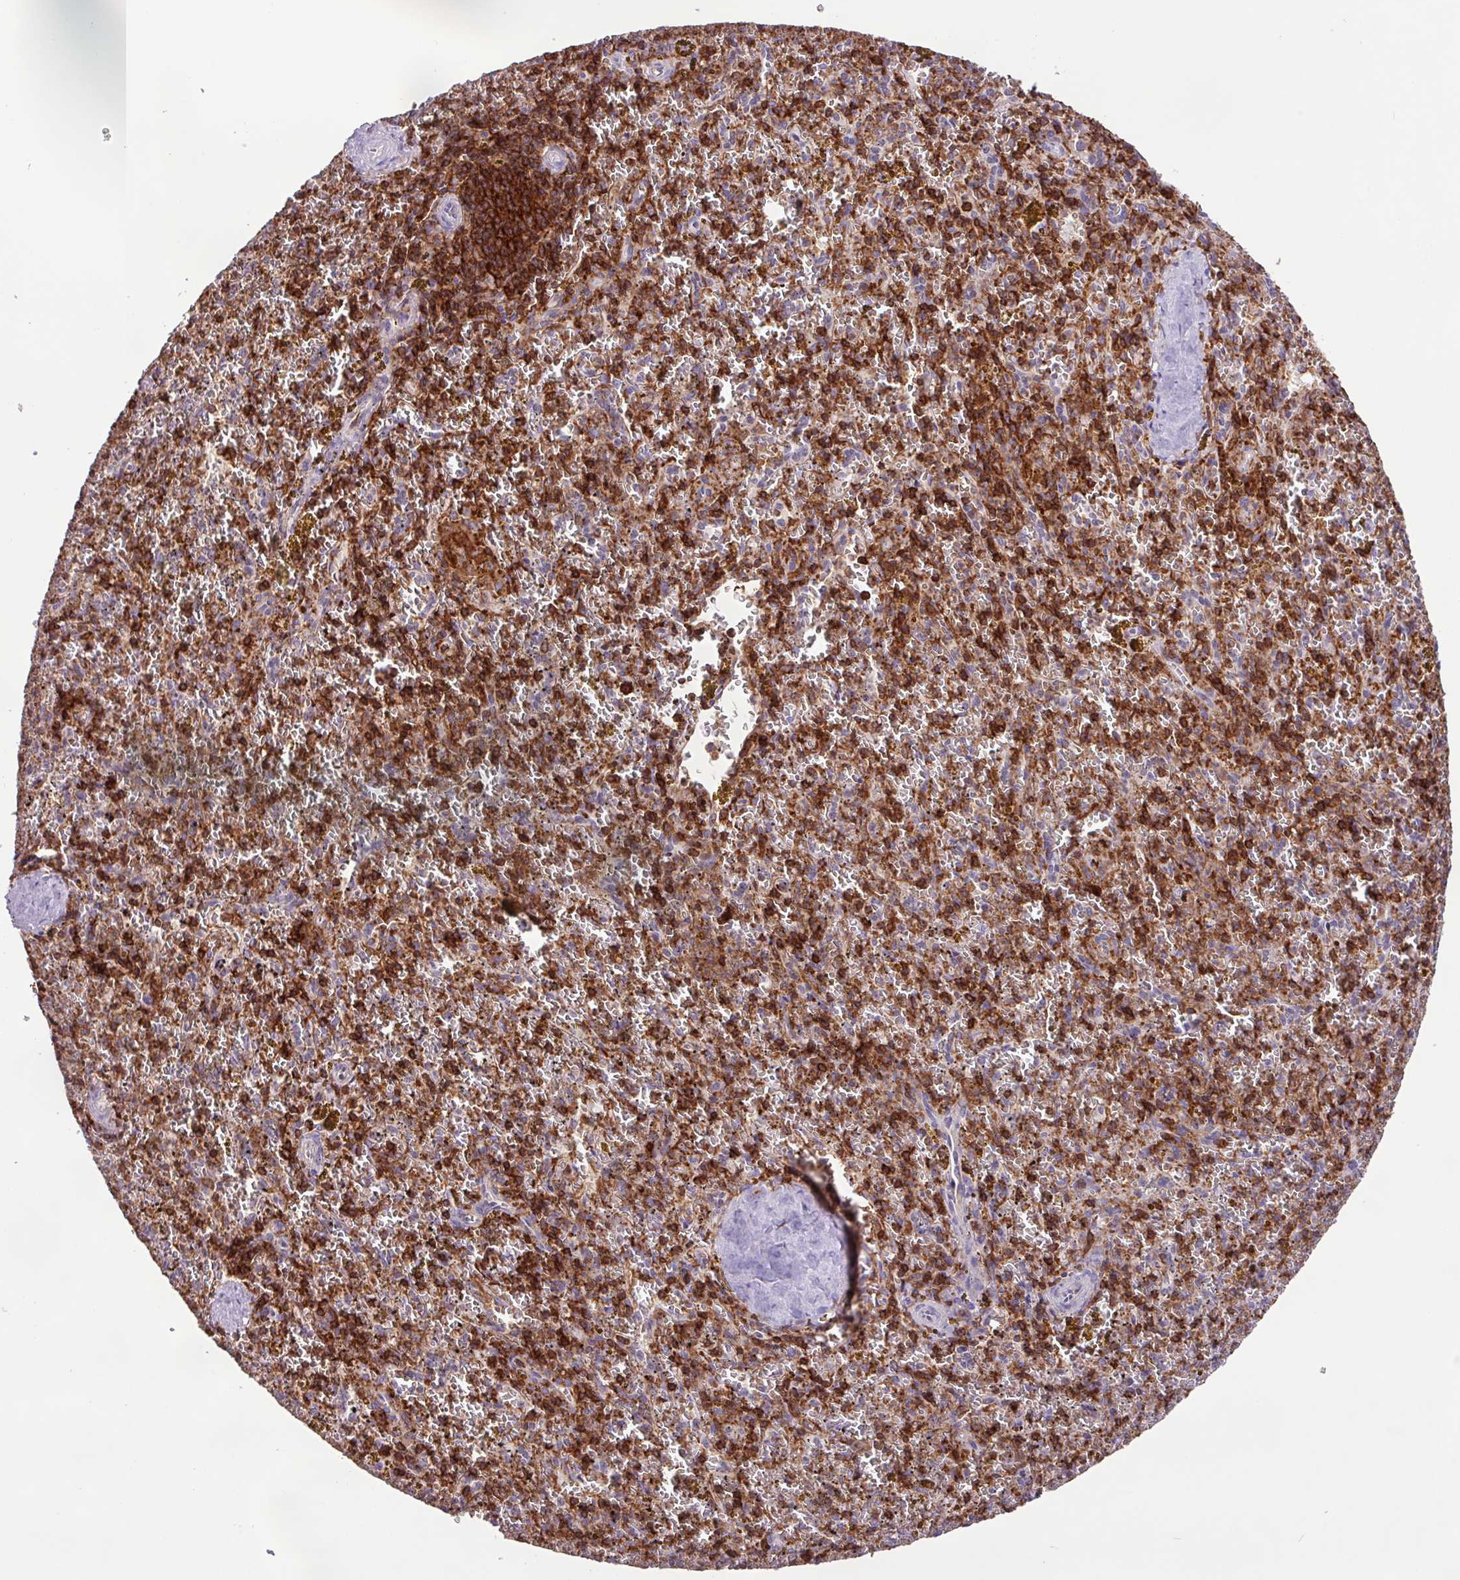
{"staining": {"intensity": "strong", "quantity": "25%-75%", "location": "cytoplasmic/membranous"}, "tissue": "spleen", "cell_type": "Cells in red pulp", "image_type": "normal", "snomed": [{"axis": "morphology", "description": "Normal tissue, NOS"}, {"axis": "topography", "description": "Spleen"}], "caption": "This histopathology image shows immunohistochemistry staining of normal spleen, with high strong cytoplasmic/membranous positivity in approximately 25%-75% of cells in red pulp.", "gene": "PPP1R18", "patient": {"sex": "male", "age": 57}}